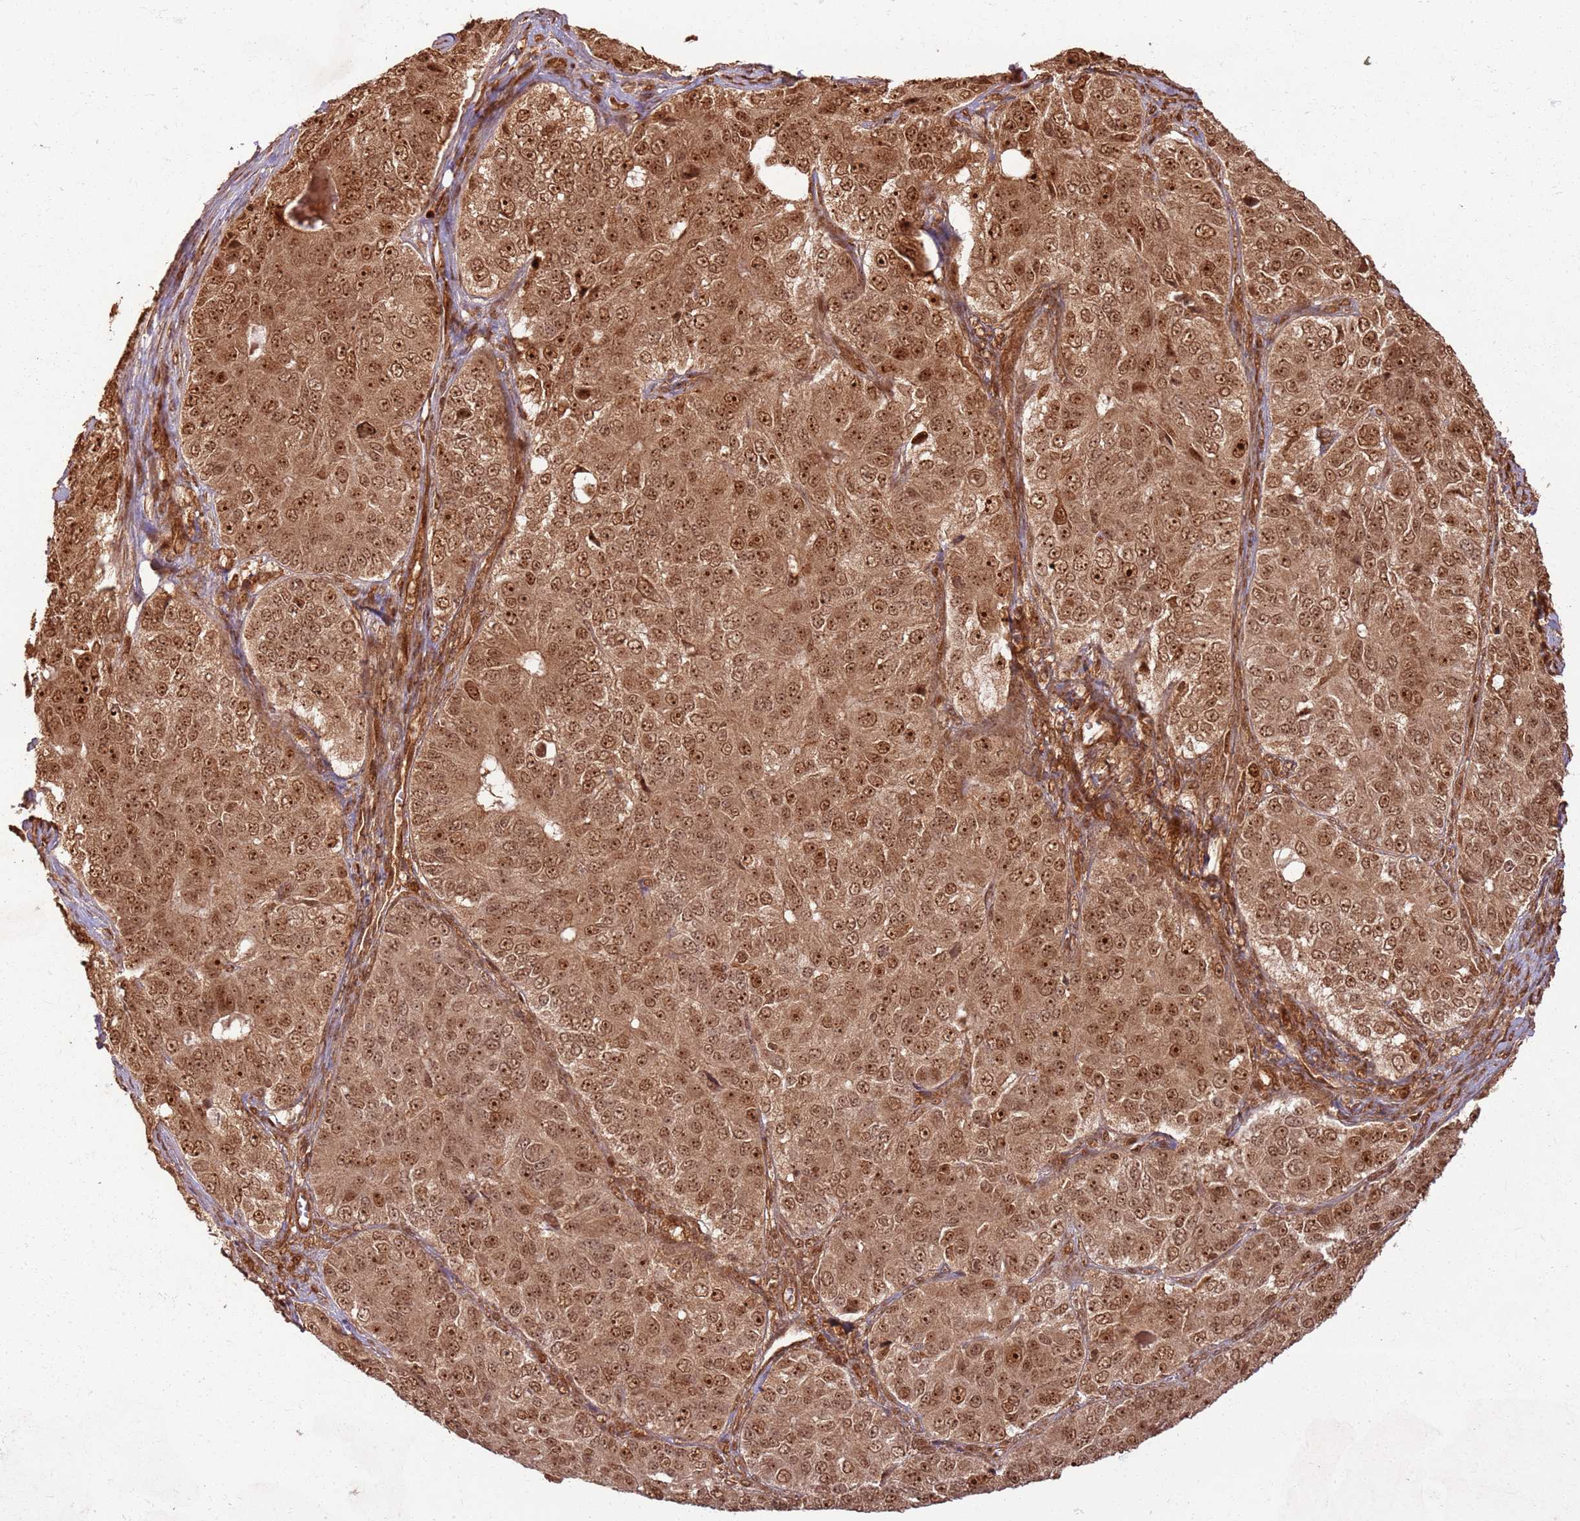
{"staining": {"intensity": "moderate", "quantity": ">75%", "location": "cytoplasmic/membranous,nuclear"}, "tissue": "ovarian cancer", "cell_type": "Tumor cells", "image_type": "cancer", "snomed": [{"axis": "morphology", "description": "Carcinoma, endometroid"}, {"axis": "topography", "description": "Ovary"}], "caption": "High-power microscopy captured an immunohistochemistry histopathology image of ovarian cancer, revealing moderate cytoplasmic/membranous and nuclear expression in about >75% of tumor cells. The staining was performed using DAB, with brown indicating positive protein expression. Nuclei are stained blue with hematoxylin.", "gene": "TBC1D13", "patient": {"sex": "female", "age": 51}}